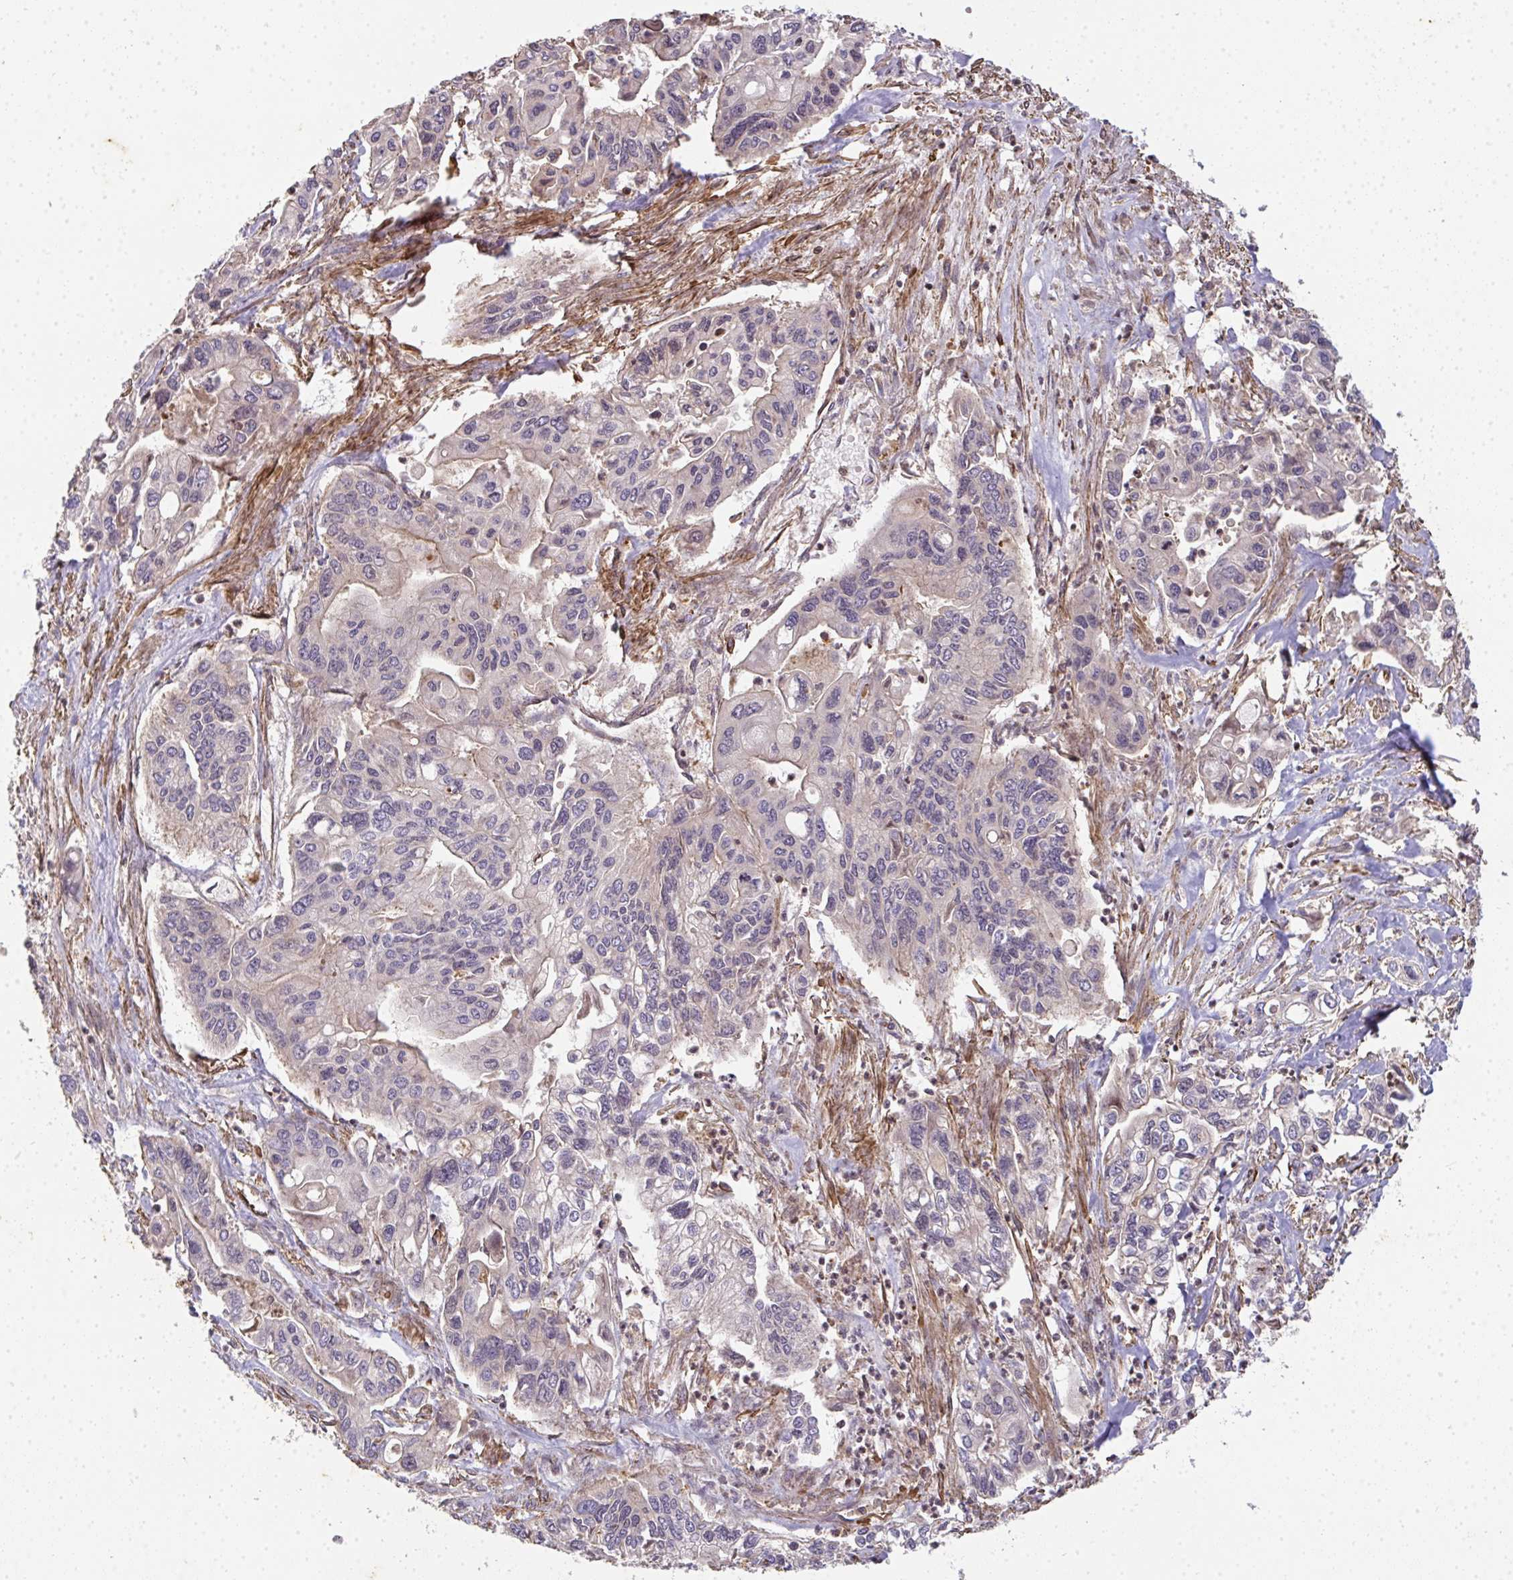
{"staining": {"intensity": "negative", "quantity": "none", "location": "none"}, "tissue": "pancreatic cancer", "cell_type": "Tumor cells", "image_type": "cancer", "snomed": [{"axis": "morphology", "description": "Adenocarcinoma, NOS"}, {"axis": "topography", "description": "Pancreas"}], "caption": "A micrograph of human adenocarcinoma (pancreatic) is negative for staining in tumor cells.", "gene": "TNMD", "patient": {"sex": "male", "age": 62}}